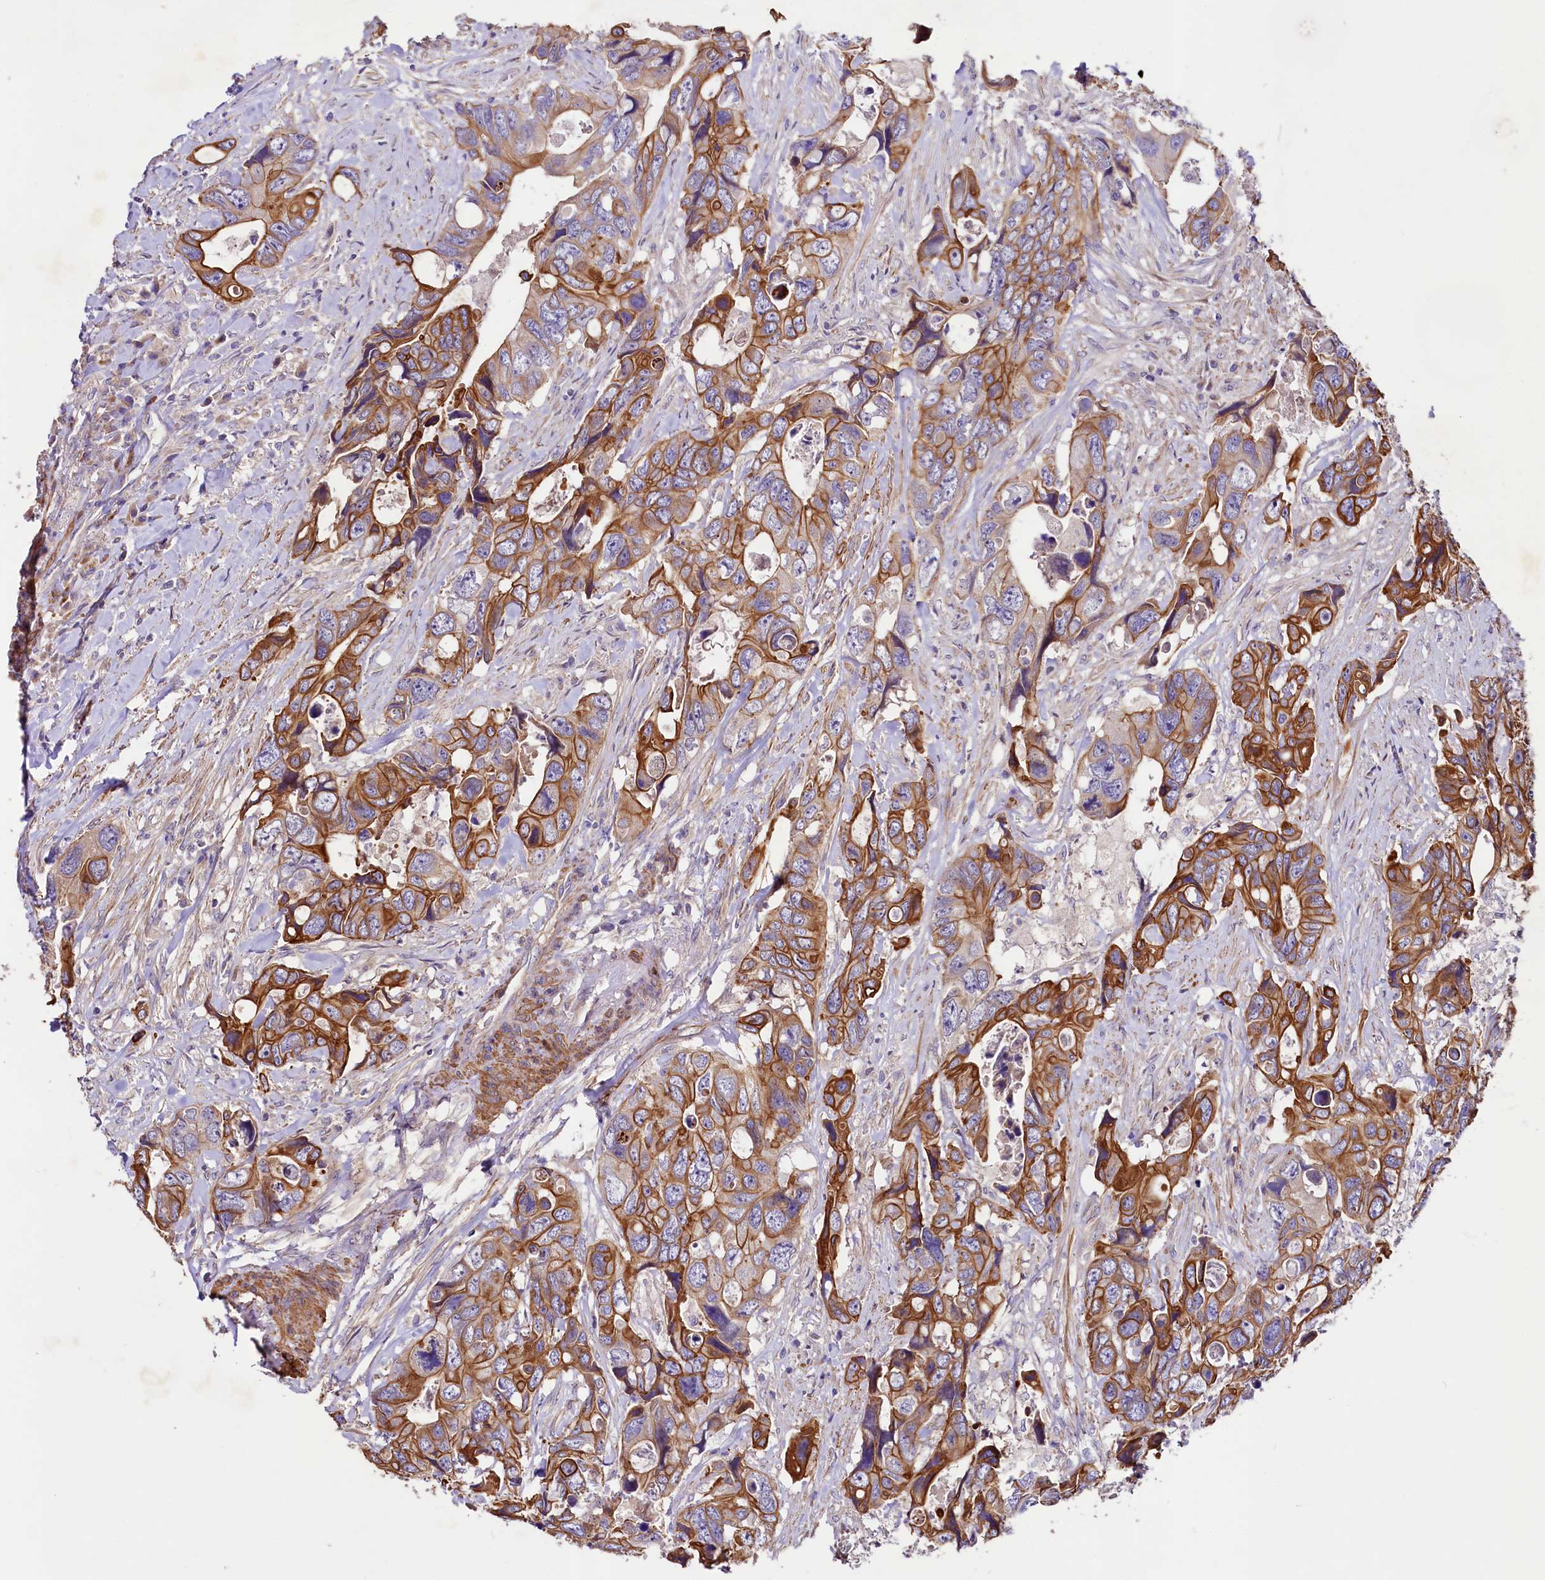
{"staining": {"intensity": "strong", "quantity": "25%-75%", "location": "cytoplasmic/membranous"}, "tissue": "colorectal cancer", "cell_type": "Tumor cells", "image_type": "cancer", "snomed": [{"axis": "morphology", "description": "Adenocarcinoma, NOS"}, {"axis": "topography", "description": "Rectum"}], "caption": "A brown stain highlights strong cytoplasmic/membranous expression of a protein in colorectal cancer tumor cells. (DAB (3,3'-diaminobenzidine) IHC, brown staining for protein, blue staining for nuclei).", "gene": "VPS11", "patient": {"sex": "male", "age": 57}}